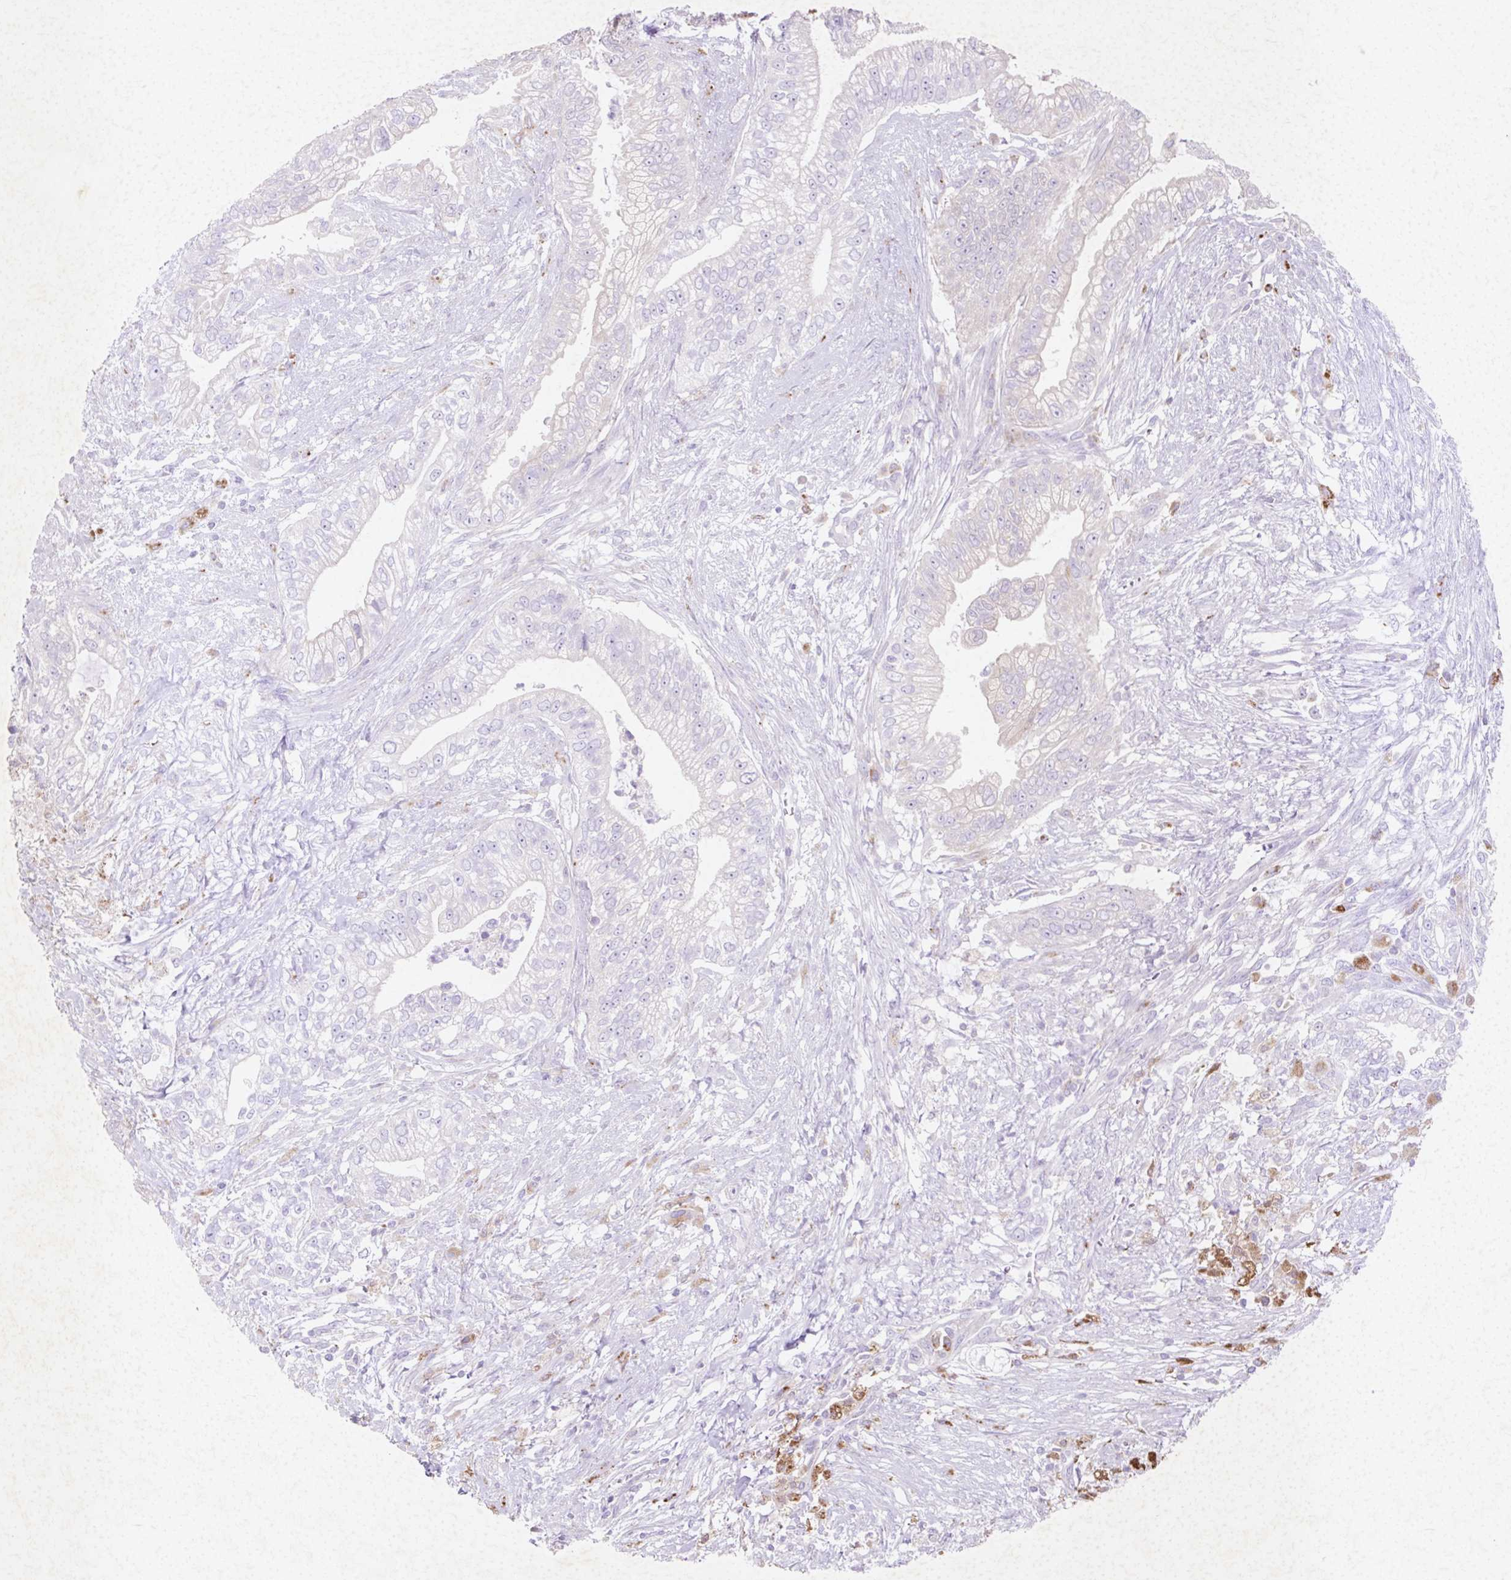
{"staining": {"intensity": "negative", "quantity": "none", "location": "none"}, "tissue": "pancreatic cancer", "cell_type": "Tumor cells", "image_type": "cancer", "snomed": [{"axis": "morphology", "description": "Adenocarcinoma, NOS"}, {"axis": "topography", "description": "Pancreas"}], "caption": "A high-resolution image shows IHC staining of pancreatic cancer (adenocarcinoma), which reveals no significant staining in tumor cells.", "gene": "HEXA", "patient": {"sex": "male", "age": 70}}